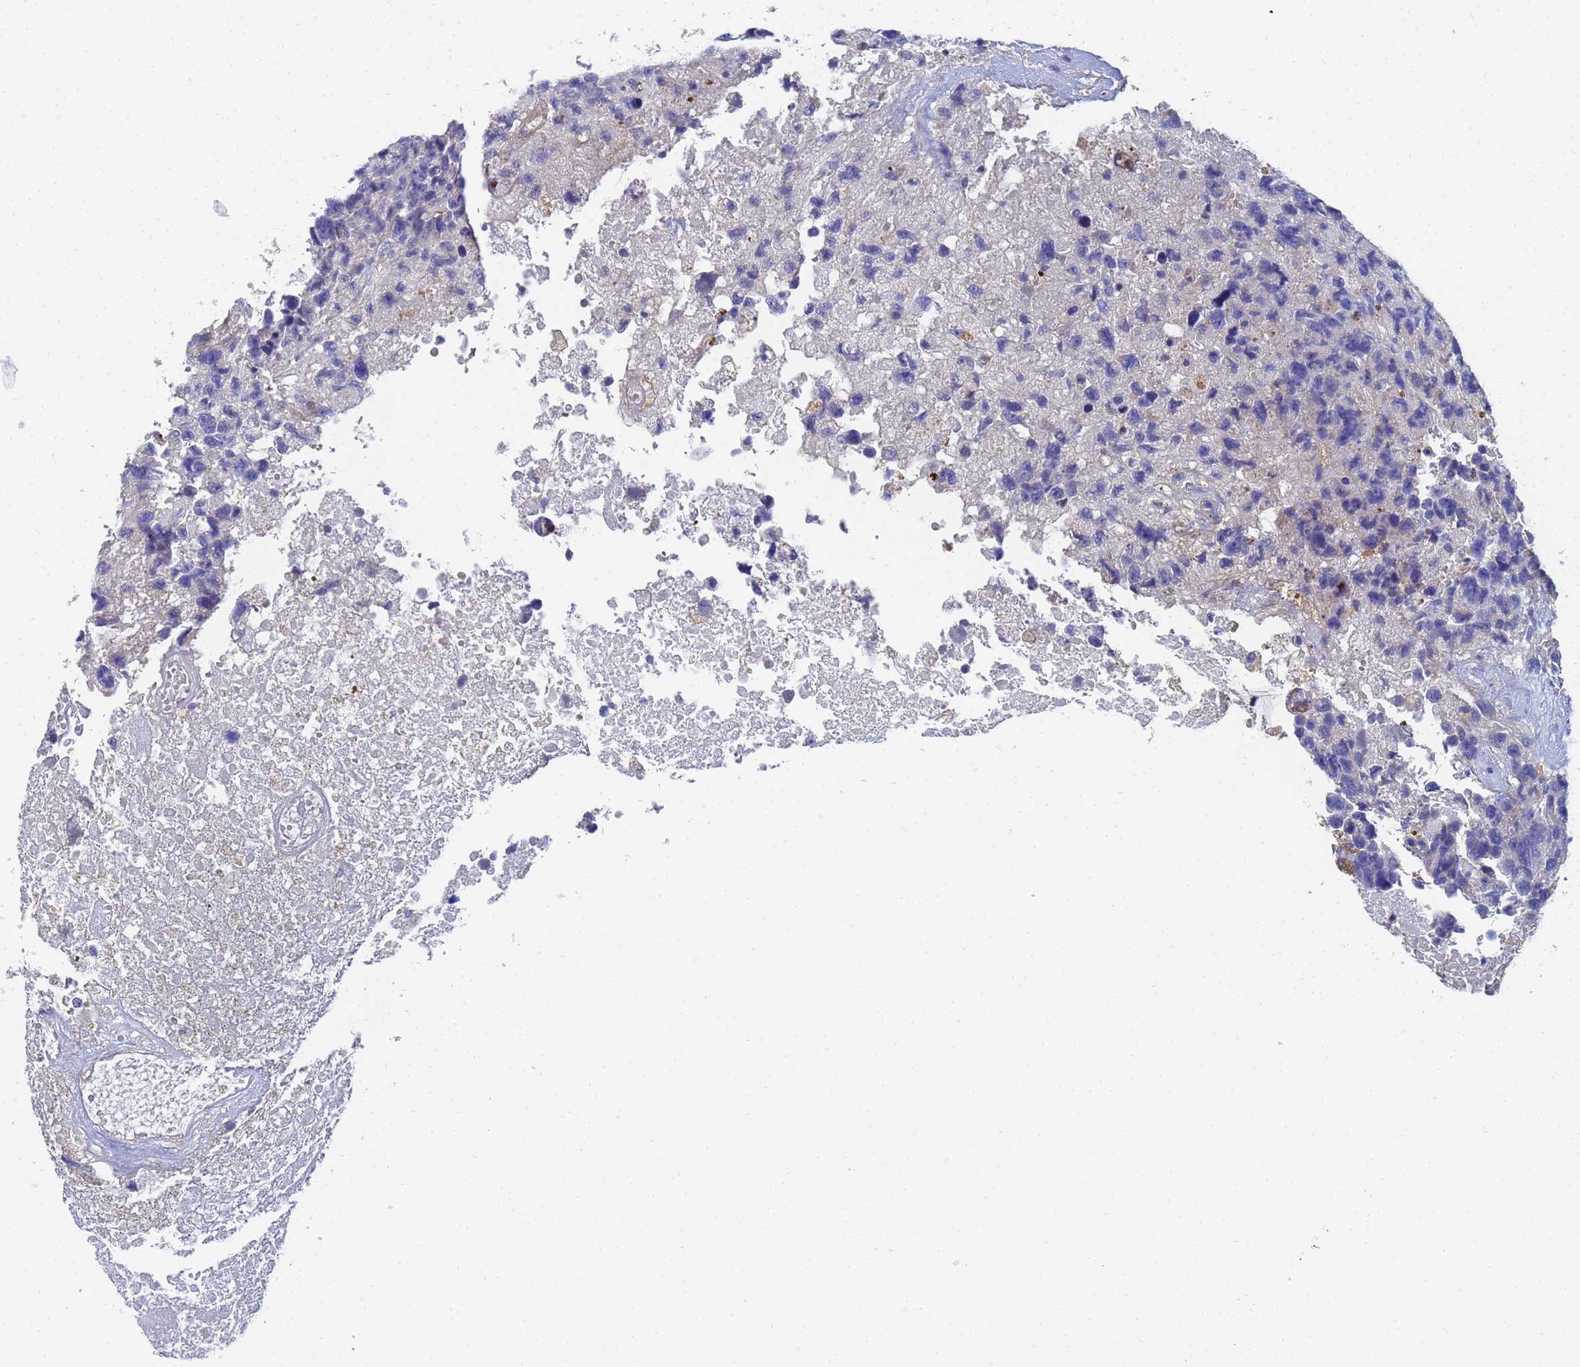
{"staining": {"intensity": "negative", "quantity": "none", "location": "none"}, "tissue": "glioma", "cell_type": "Tumor cells", "image_type": "cancer", "snomed": [{"axis": "morphology", "description": "Glioma, malignant, High grade"}, {"axis": "topography", "description": "Brain"}], "caption": "Tumor cells show no significant protein staining in glioma.", "gene": "LBX2", "patient": {"sex": "male", "age": 69}}